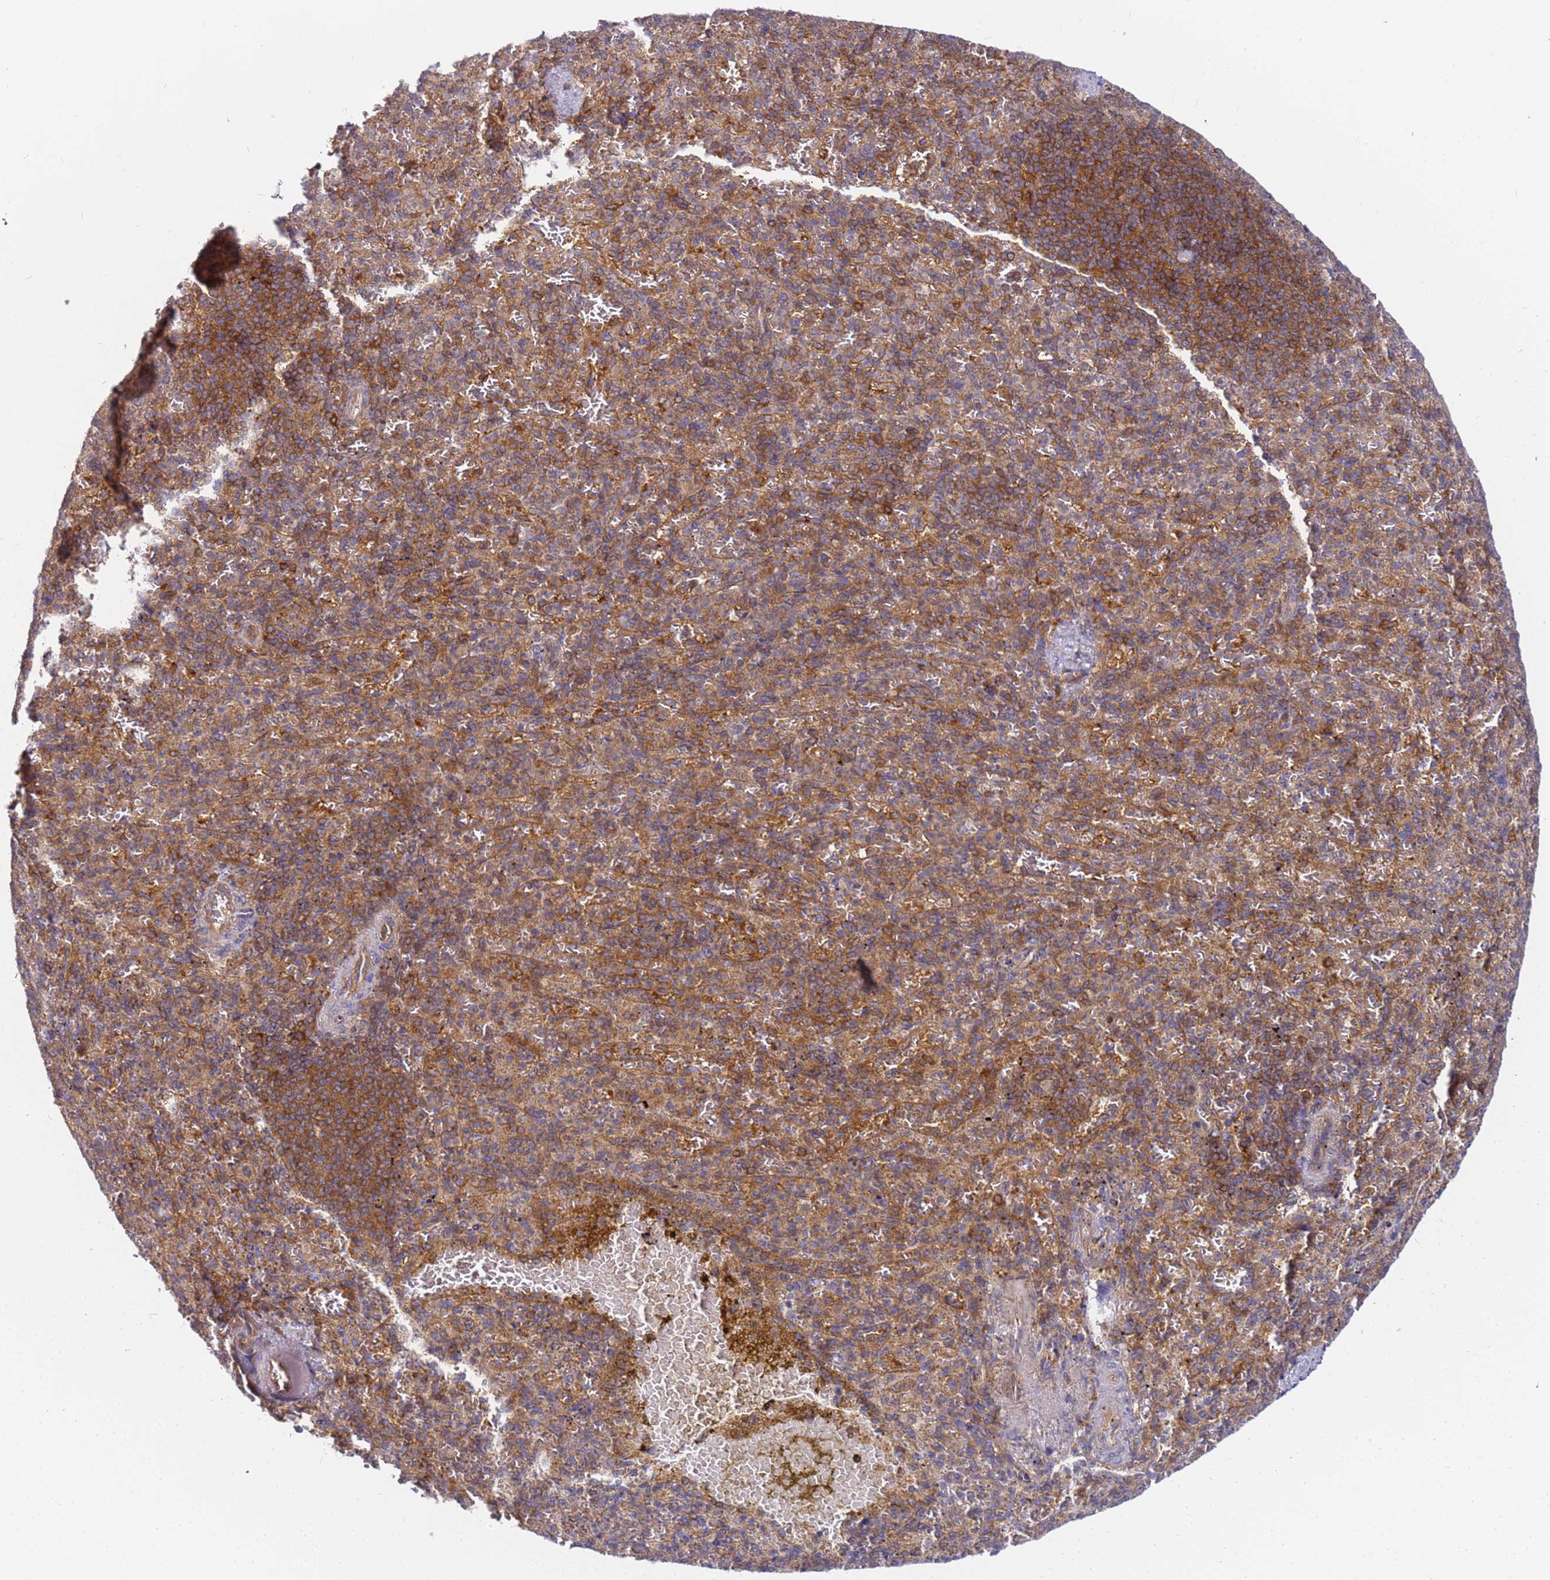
{"staining": {"intensity": "moderate", "quantity": "25%-75%", "location": "cytoplasmic/membranous"}, "tissue": "spleen", "cell_type": "Cells in red pulp", "image_type": "normal", "snomed": [{"axis": "morphology", "description": "Normal tissue, NOS"}, {"axis": "topography", "description": "Spleen"}], "caption": "A photomicrograph showing moderate cytoplasmic/membranous staining in about 25%-75% of cells in red pulp in unremarkable spleen, as visualized by brown immunohistochemical staining.", "gene": "CHM", "patient": {"sex": "female", "age": 74}}